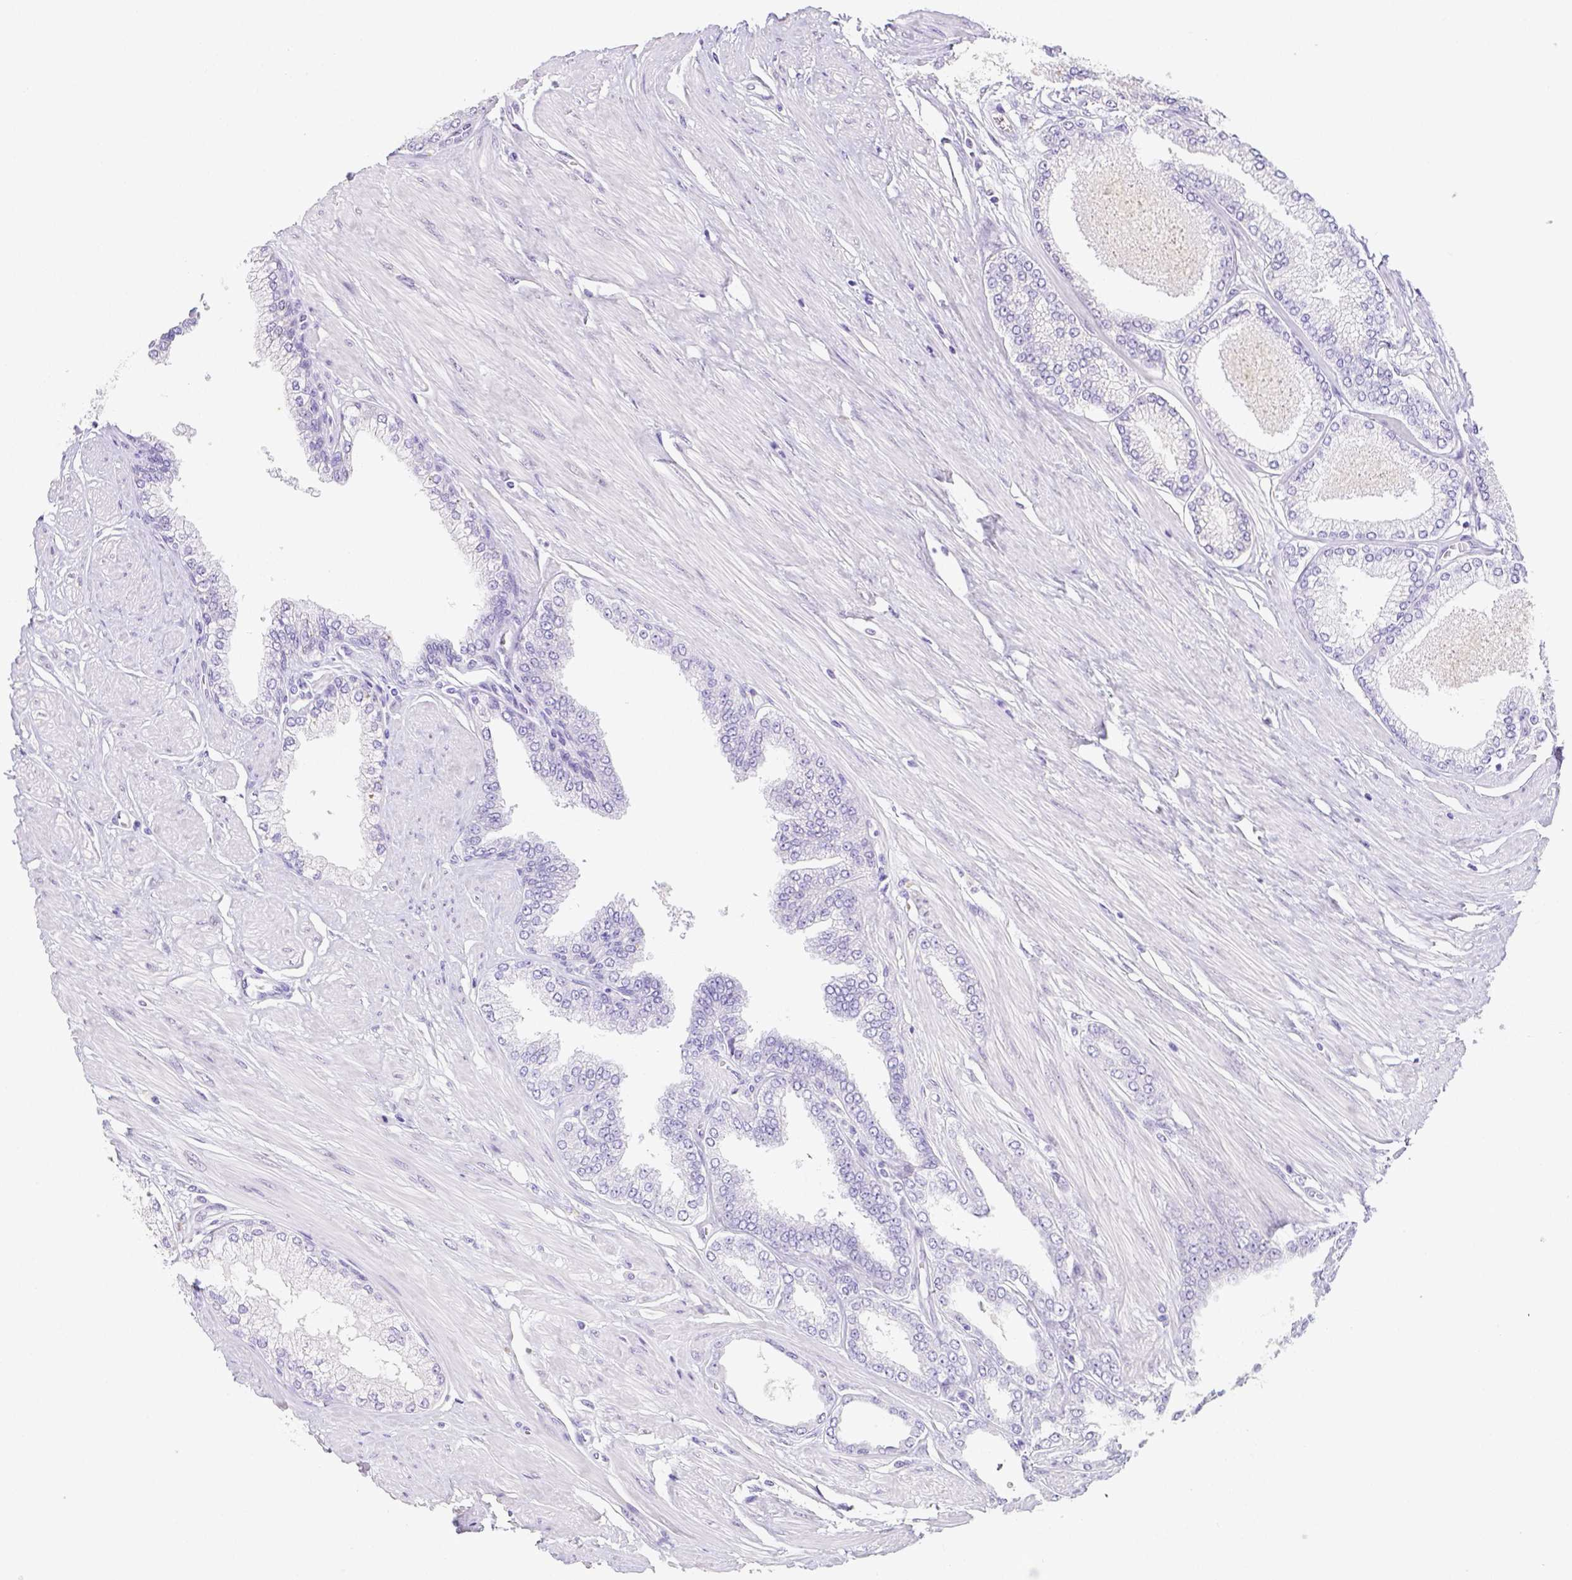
{"staining": {"intensity": "negative", "quantity": "none", "location": "none"}, "tissue": "prostate cancer", "cell_type": "Tumor cells", "image_type": "cancer", "snomed": [{"axis": "morphology", "description": "Adenocarcinoma, Low grade"}, {"axis": "topography", "description": "Prostate"}], "caption": "Immunohistochemical staining of human prostate cancer reveals no significant positivity in tumor cells.", "gene": "ARHGAP36", "patient": {"sex": "male", "age": 55}}